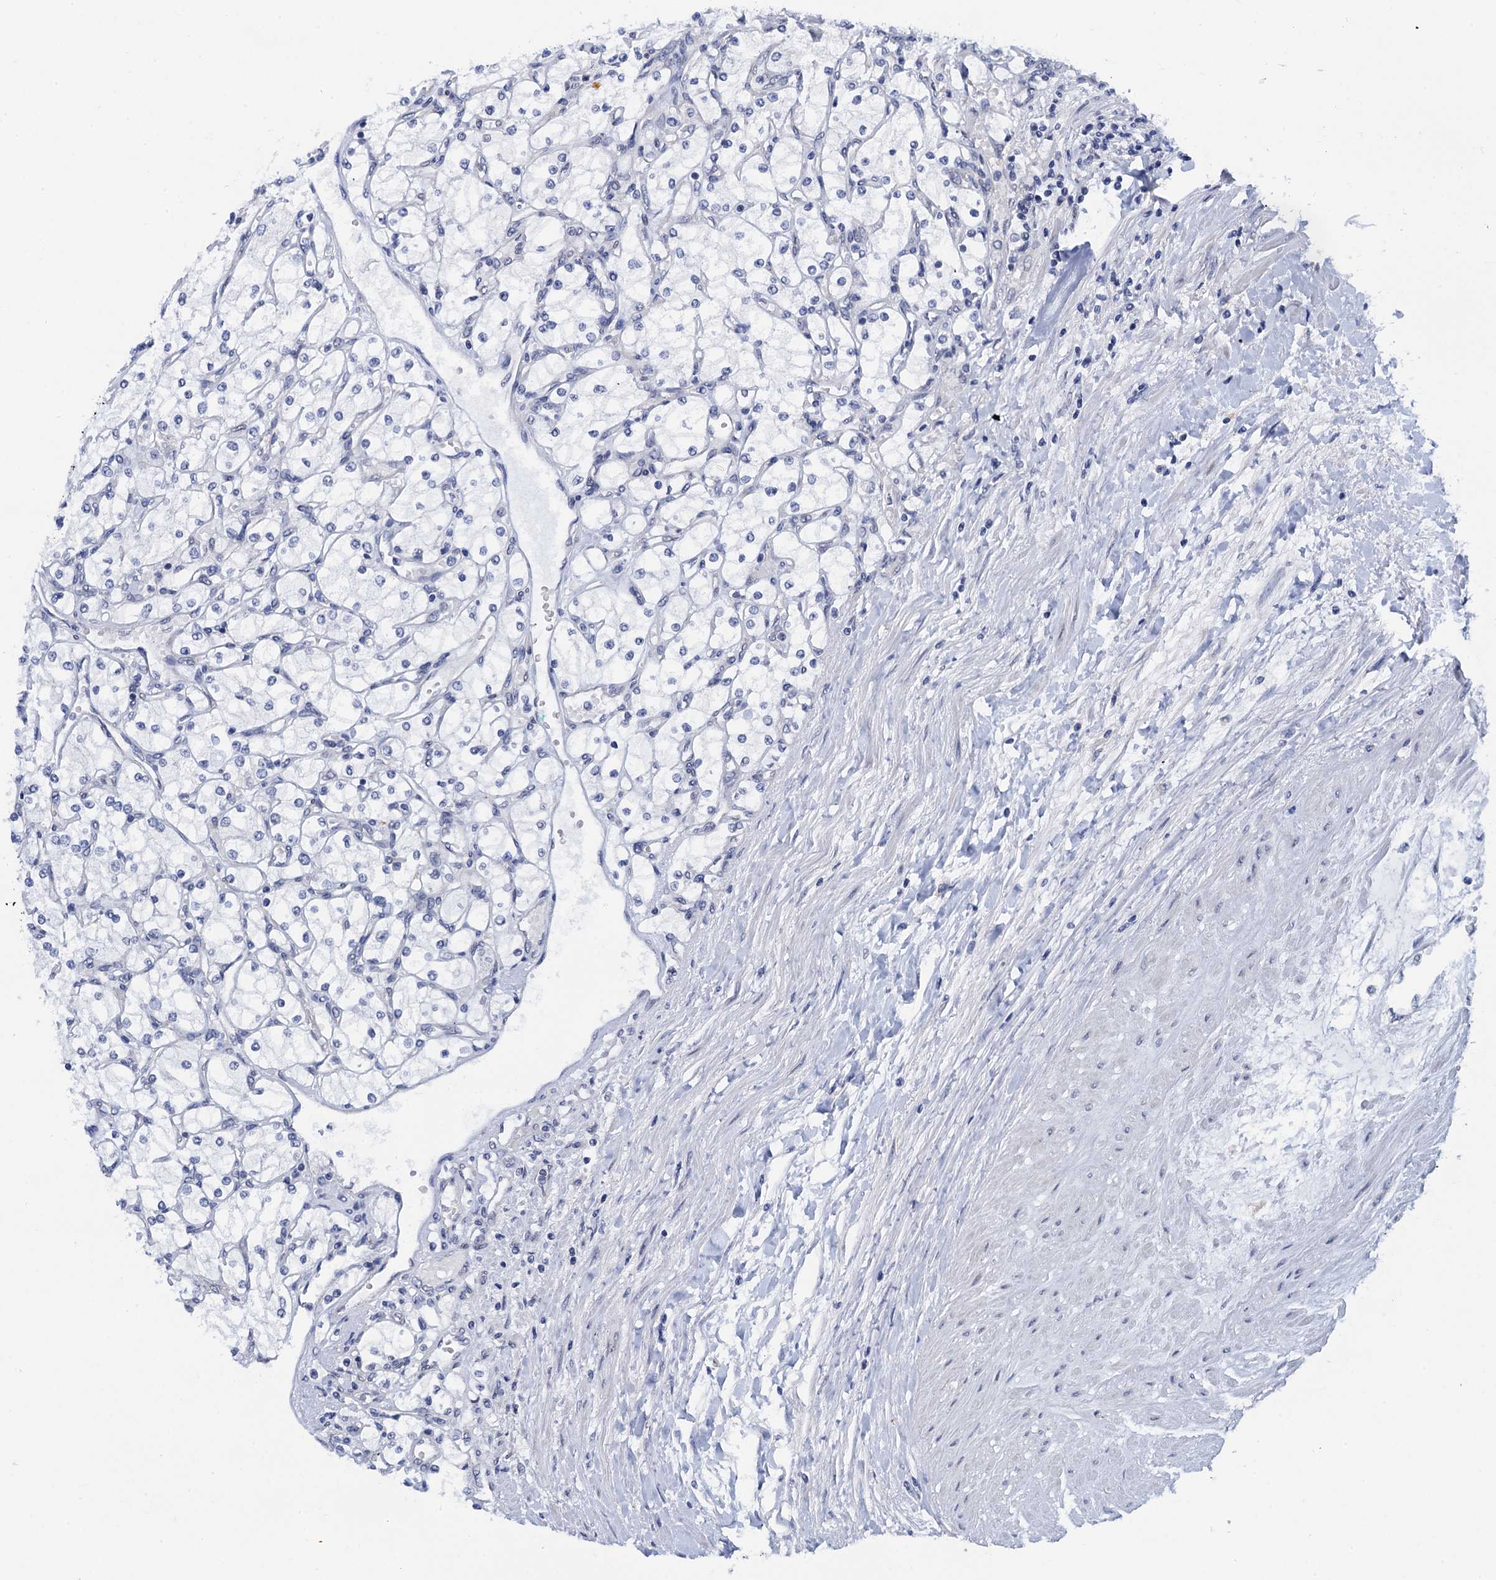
{"staining": {"intensity": "negative", "quantity": "none", "location": "none"}, "tissue": "renal cancer", "cell_type": "Tumor cells", "image_type": "cancer", "snomed": [{"axis": "morphology", "description": "Adenocarcinoma, NOS"}, {"axis": "topography", "description": "Kidney"}], "caption": "DAB immunohistochemical staining of adenocarcinoma (renal) displays no significant staining in tumor cells.", "gene": "C16orf87", "patient": {"sex": "male", "age": 80}}